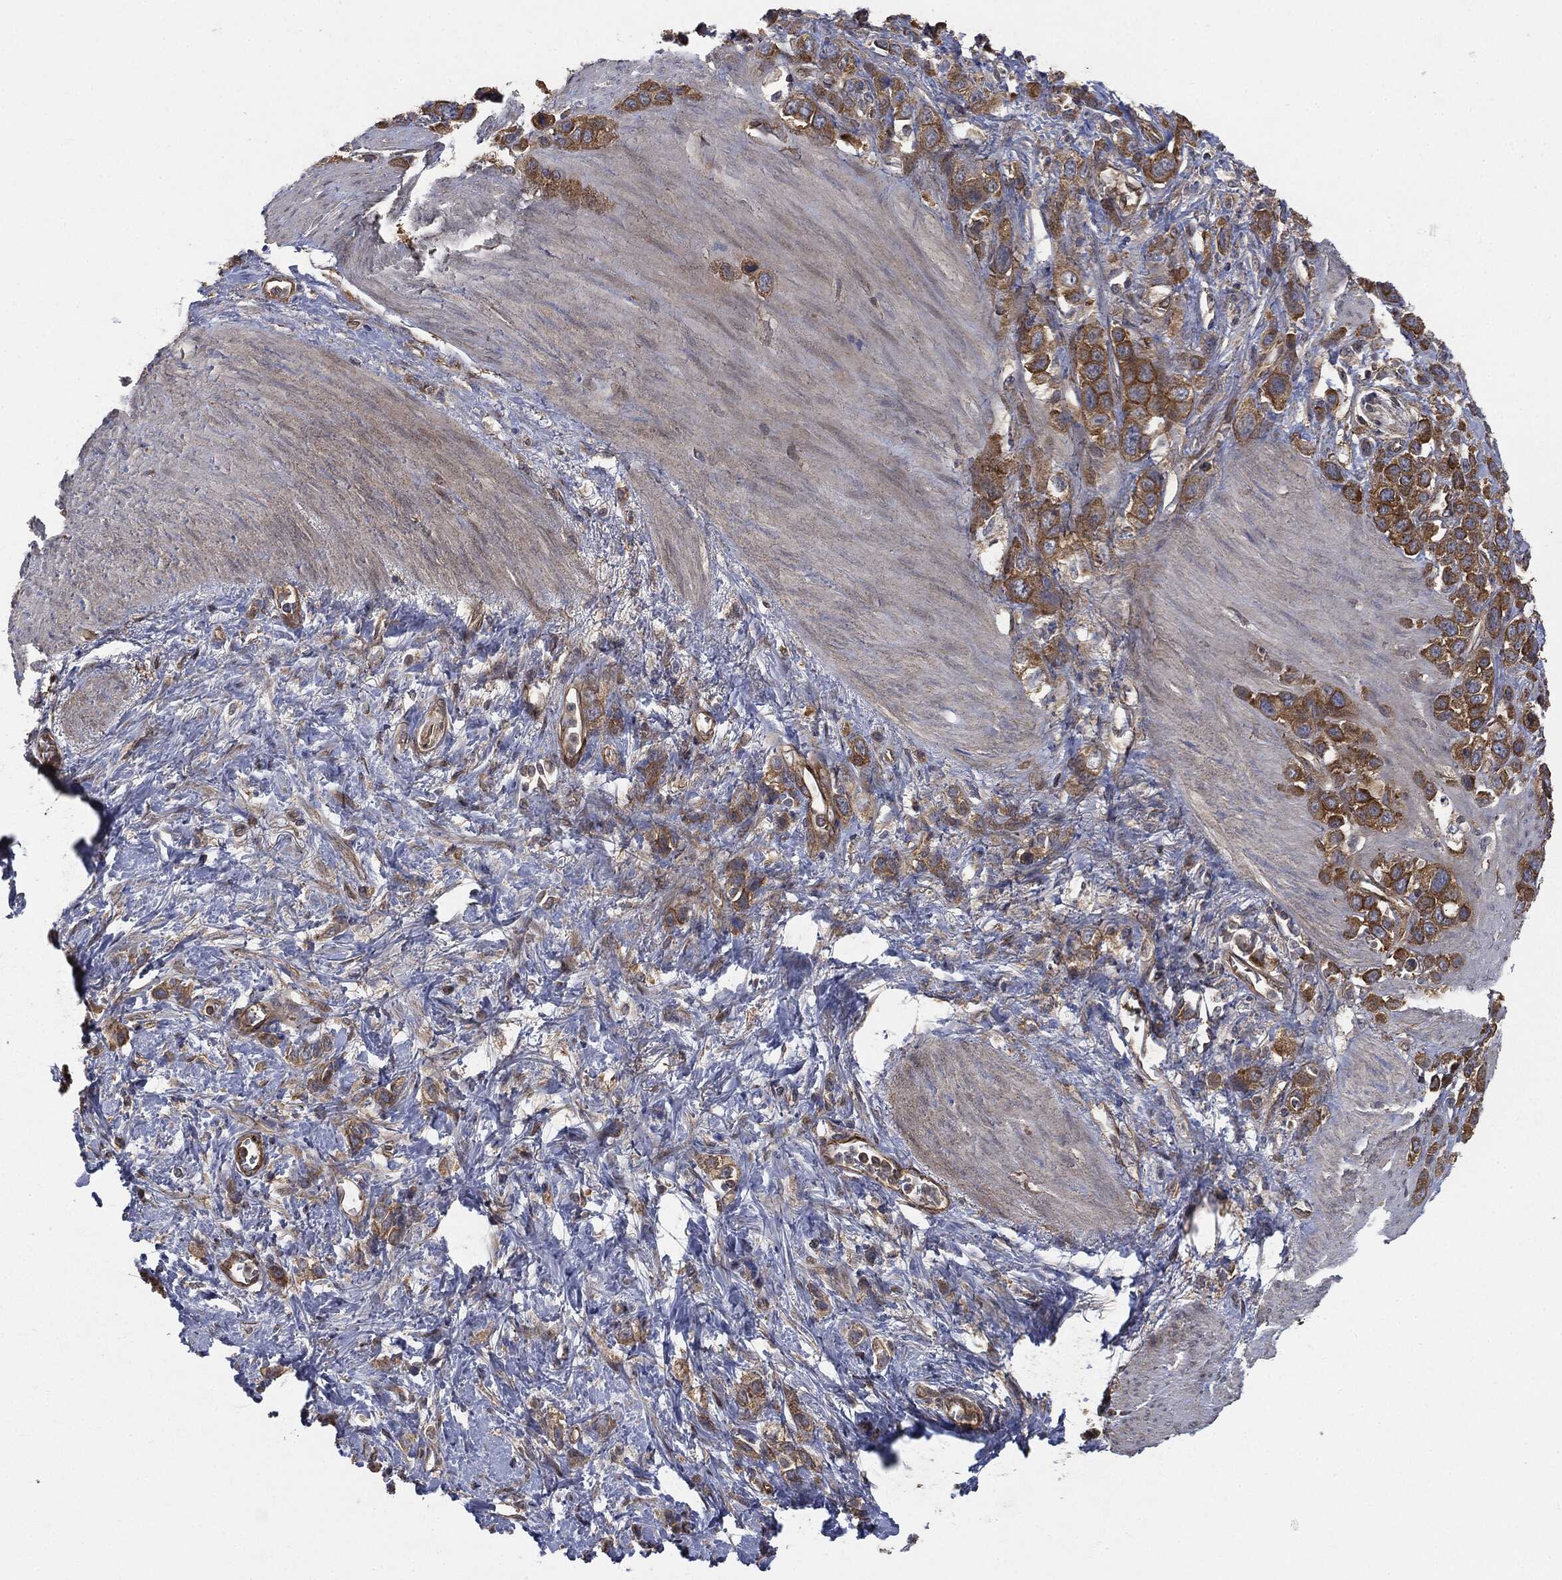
{"staining": {"intensity": "strong", "quantity": ">75%", "location": "cytoplasmic/membranous"}, "tissue": "stomach cancer", "cell_type": "Tumor cells", "image_type": "cancer", "snomed": [{"axis": "morphology", "description": "Adenocarcinoma, NOS"}, {"axis": "topography", "description": "Stomach"}], "caption": "Immunohistochemical staining of stomach adenocarcinoma reveals high levels of strong cytoplasmic/membranous protein positivity in about >75% of tumor cells.", "gene": "EPS15L1", "patient": {"sex": "female", "age": 65}}